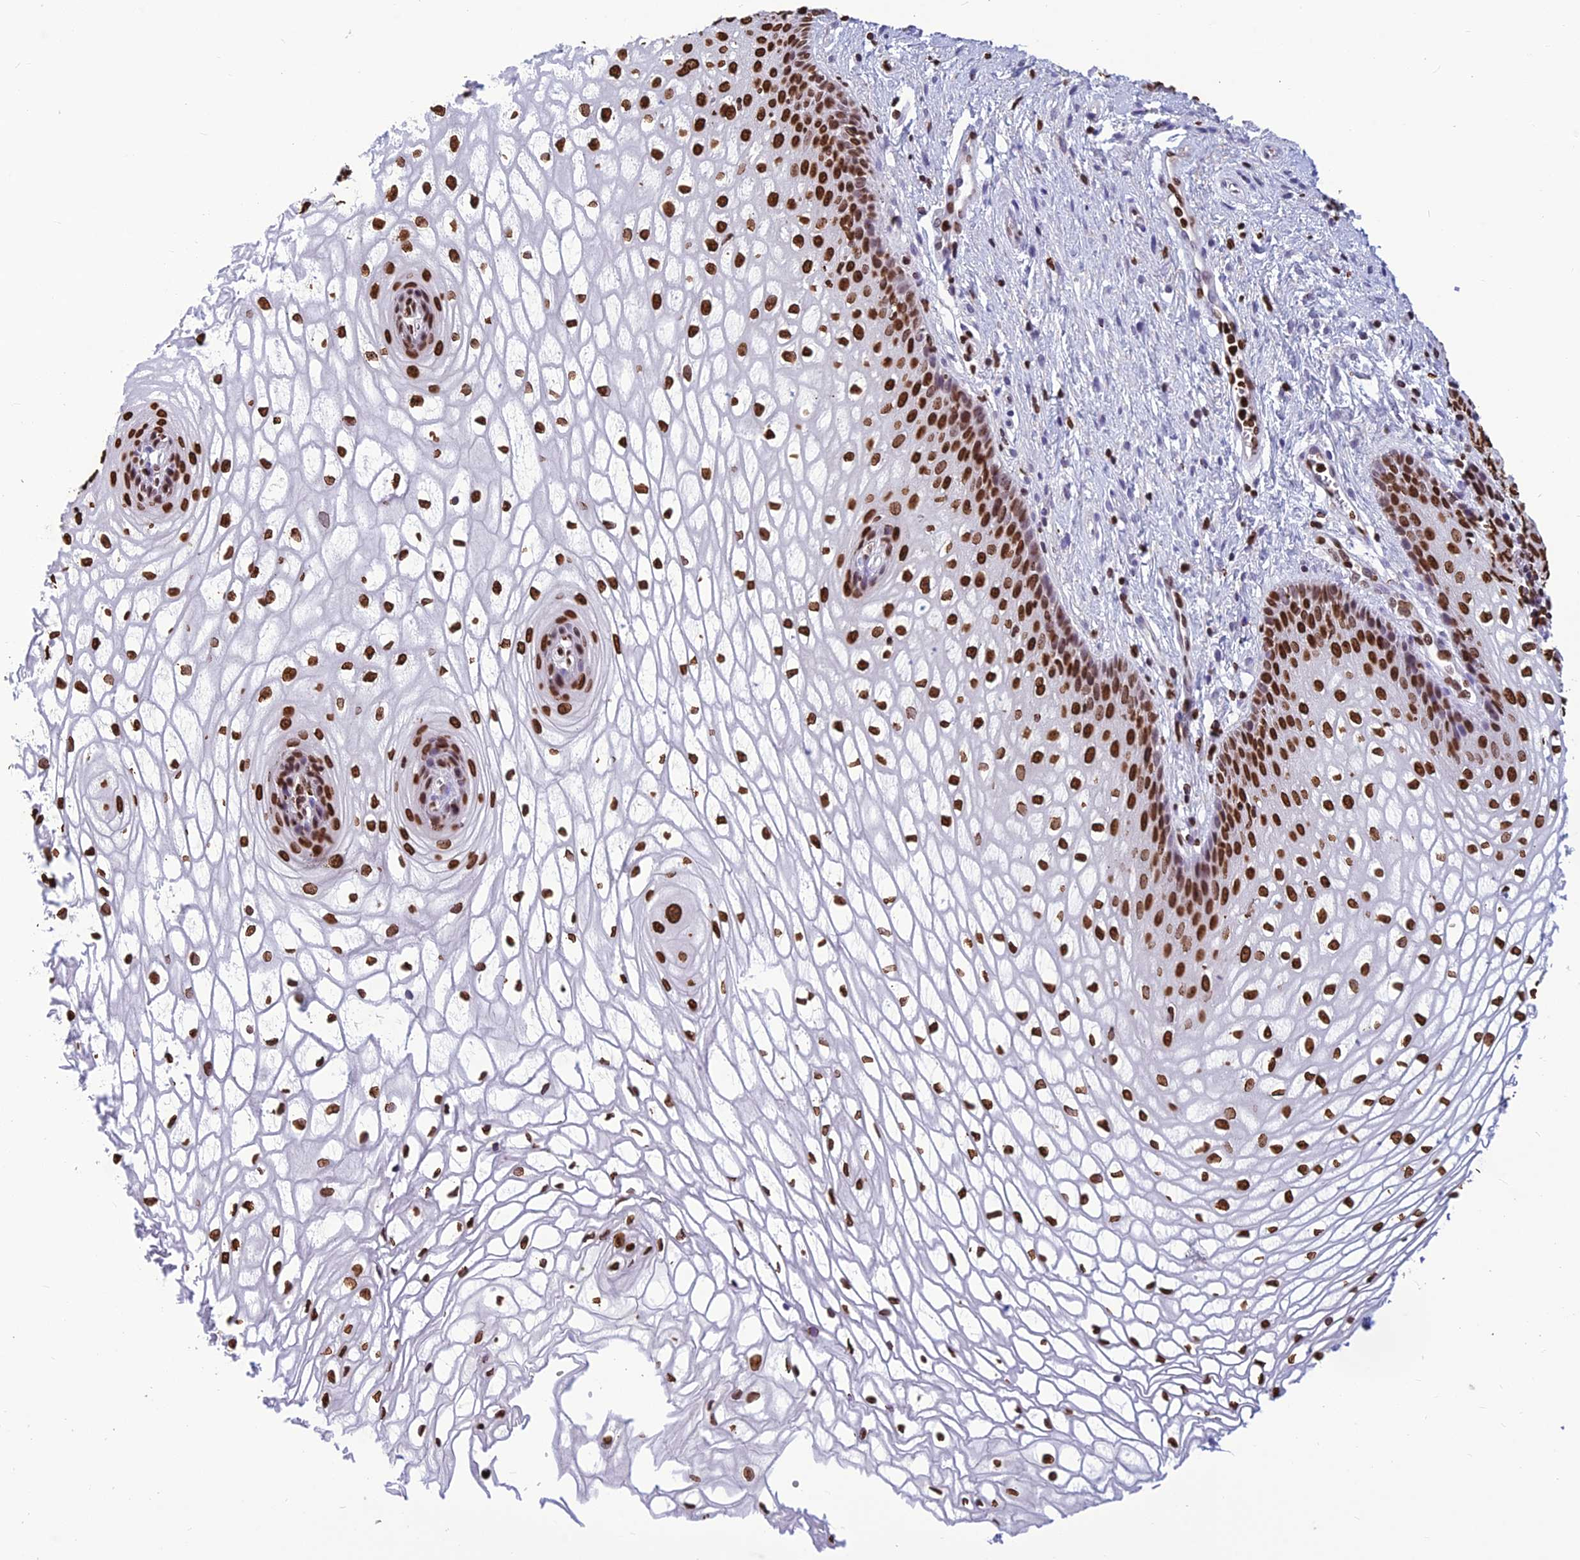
{"staining": {"intensity": "strong", "quantity": "25%-75%", "location": "nuclear"}, "tissue": "vagina", "cell_type": "Squamous epithelial cells", "image_type": "normal", "snomed": [{"axis": "morphology", "description": "Normal tissue, NOS"}, {"axis": "topography", "description": "Vagina"}], "caption": "Immunohistochemistry (IHC) micrograph of benign vagina: human vagina stained using immunohistochemistry (IHC) shows high levels of strong protein expression localized specifically in the nuclear of squamous epithelial cells, appearing as a nuclear brown color.", "gene": "AKAP17A", "patient": {"sex": "female", "age": 34}}